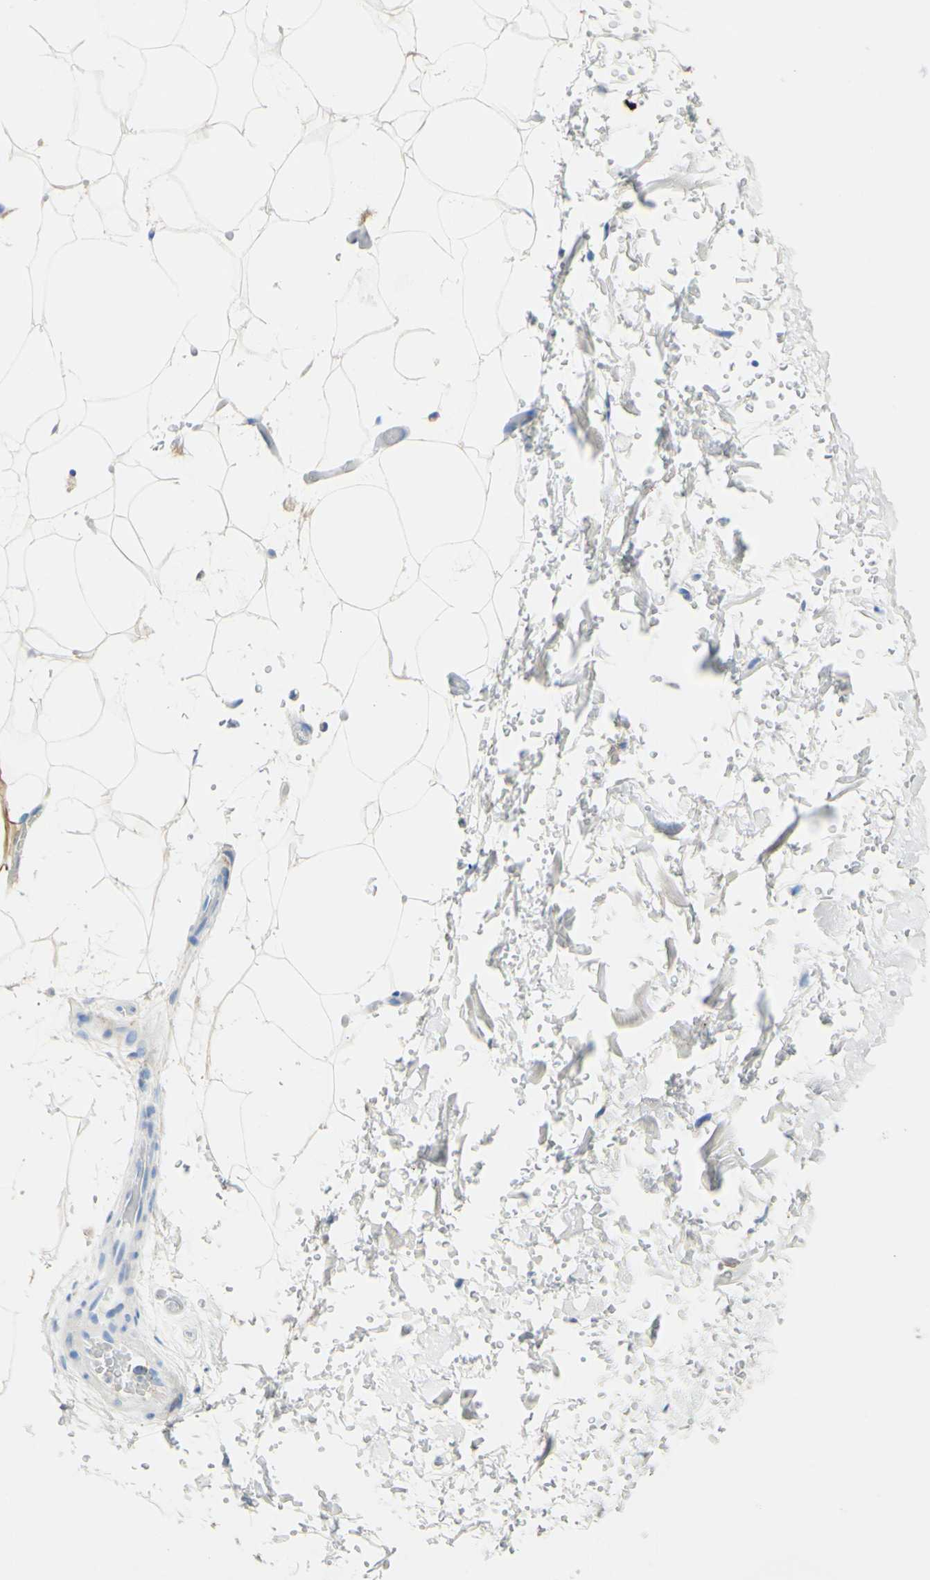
{"staining": {"intensity": "negative", "quantity": "none", "location": "none"}, "tissue": "adipose tissue", "cell_type": "Adipocytes", "image_type": "normal", "snomed": [{"axis": "morphology", "description": "Normal tissue, NOS"}, {"axis": "topography", "description": "Soft tissue"}], "caption": "The photomicrograph demonstrates no staining of adipocytes in benign adipose tissue. The staining was performed using DAB (3,3'-diaminobenzidine) to visualize the protein expression in brown, while the nuclei were stained in blue with hematoxylin (Magnification: 20x).", "gene": "PIGR", "patient": {"sex": "male", "age": 72}}